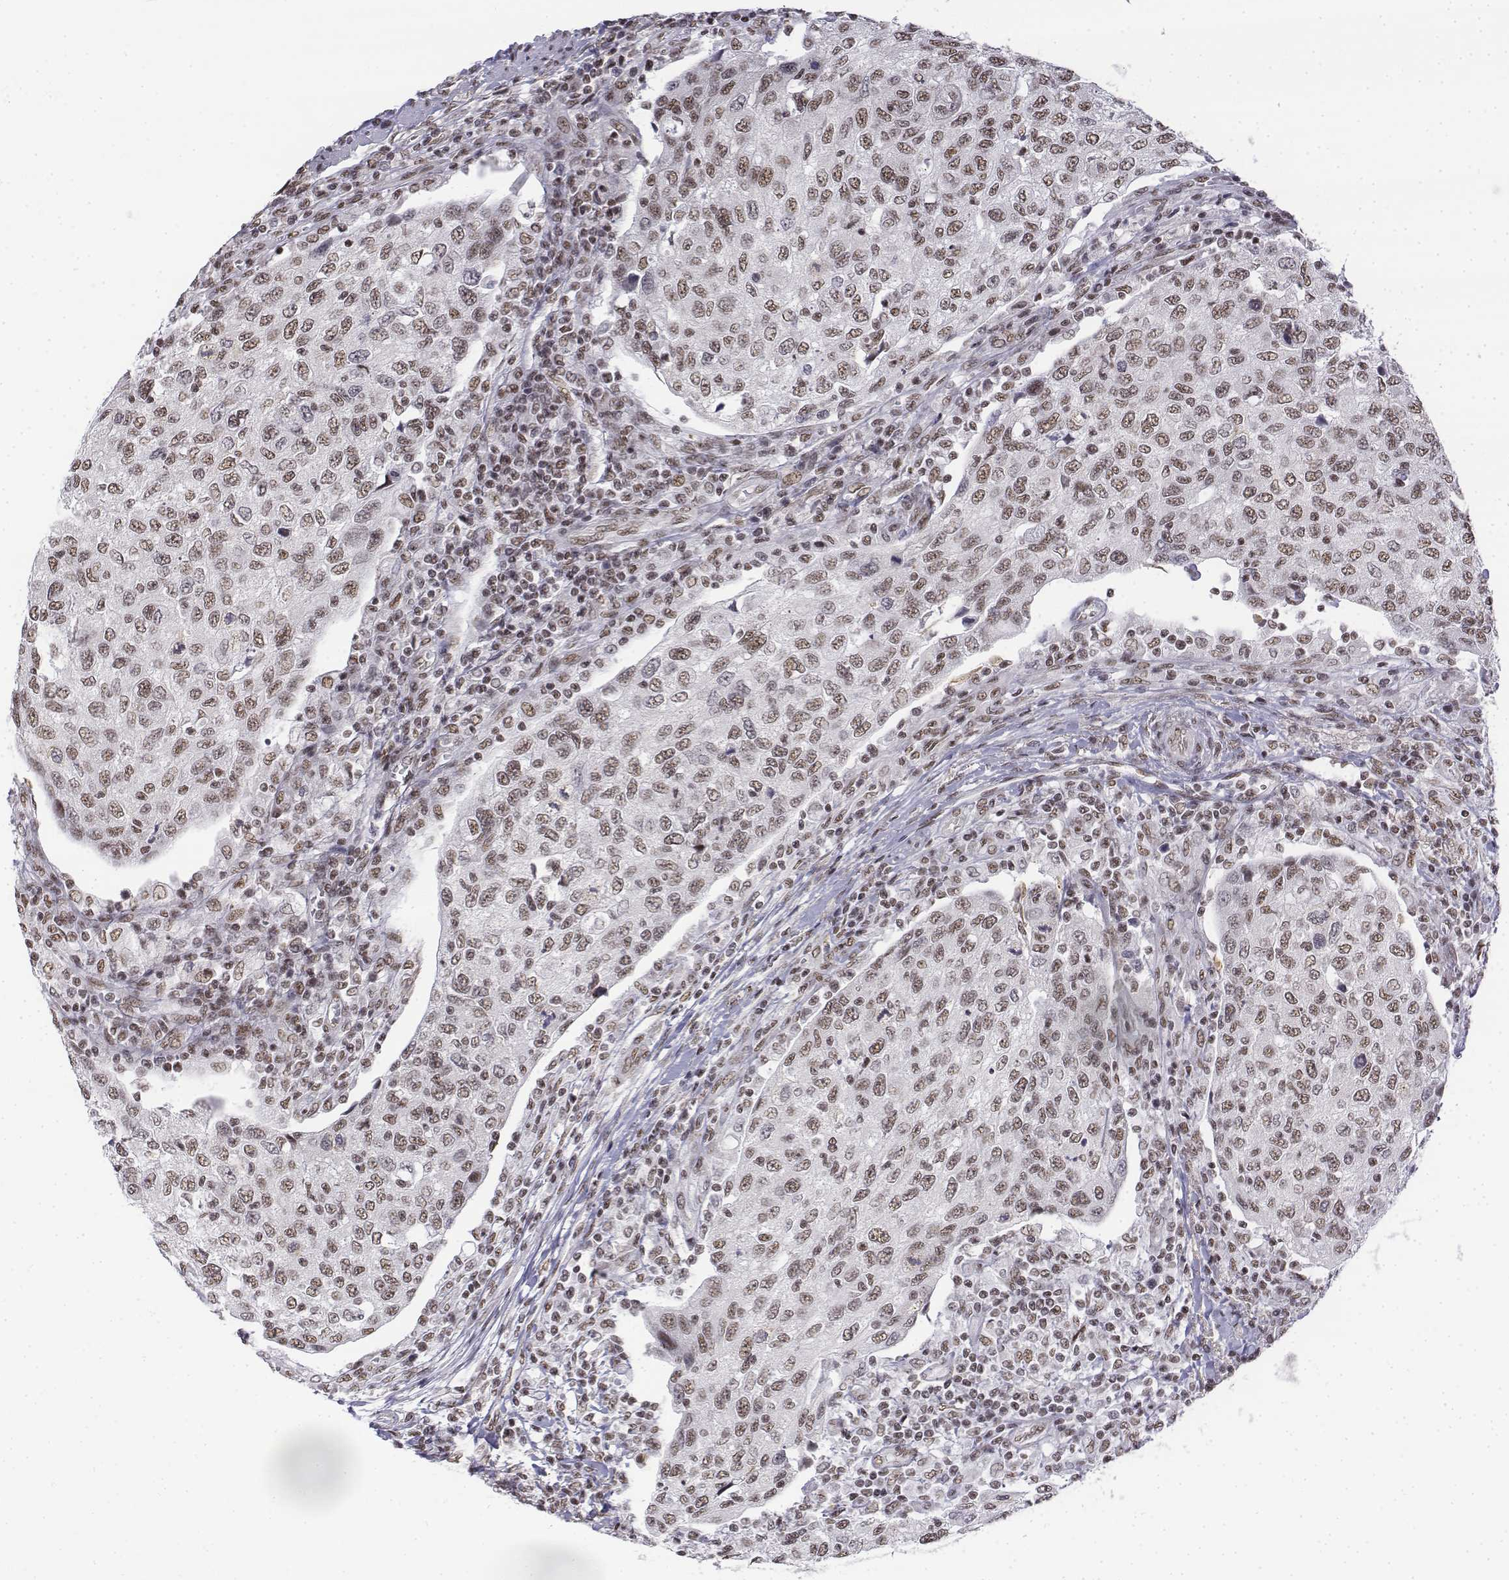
{"staining": {"intensity": "weak", "quantity": ">75%", "location": "nuclear"}, "tissue": "urothelial cancer", "cell_type": "Tumor cells", "image_type": "cancer", "snomed": [{"axis": "morphology", "description": "Urothelial carcinoma, High grade"}, {"axis": "topography", "description": "Urinary bladder"}], "caption": "Urothelial cancer stained for a protein (brown) shows weak nuclear positive positivity in about >75% of tumor cells.", "gene": "SETD1A", "patient": {"sex": "female", "age": 78}}